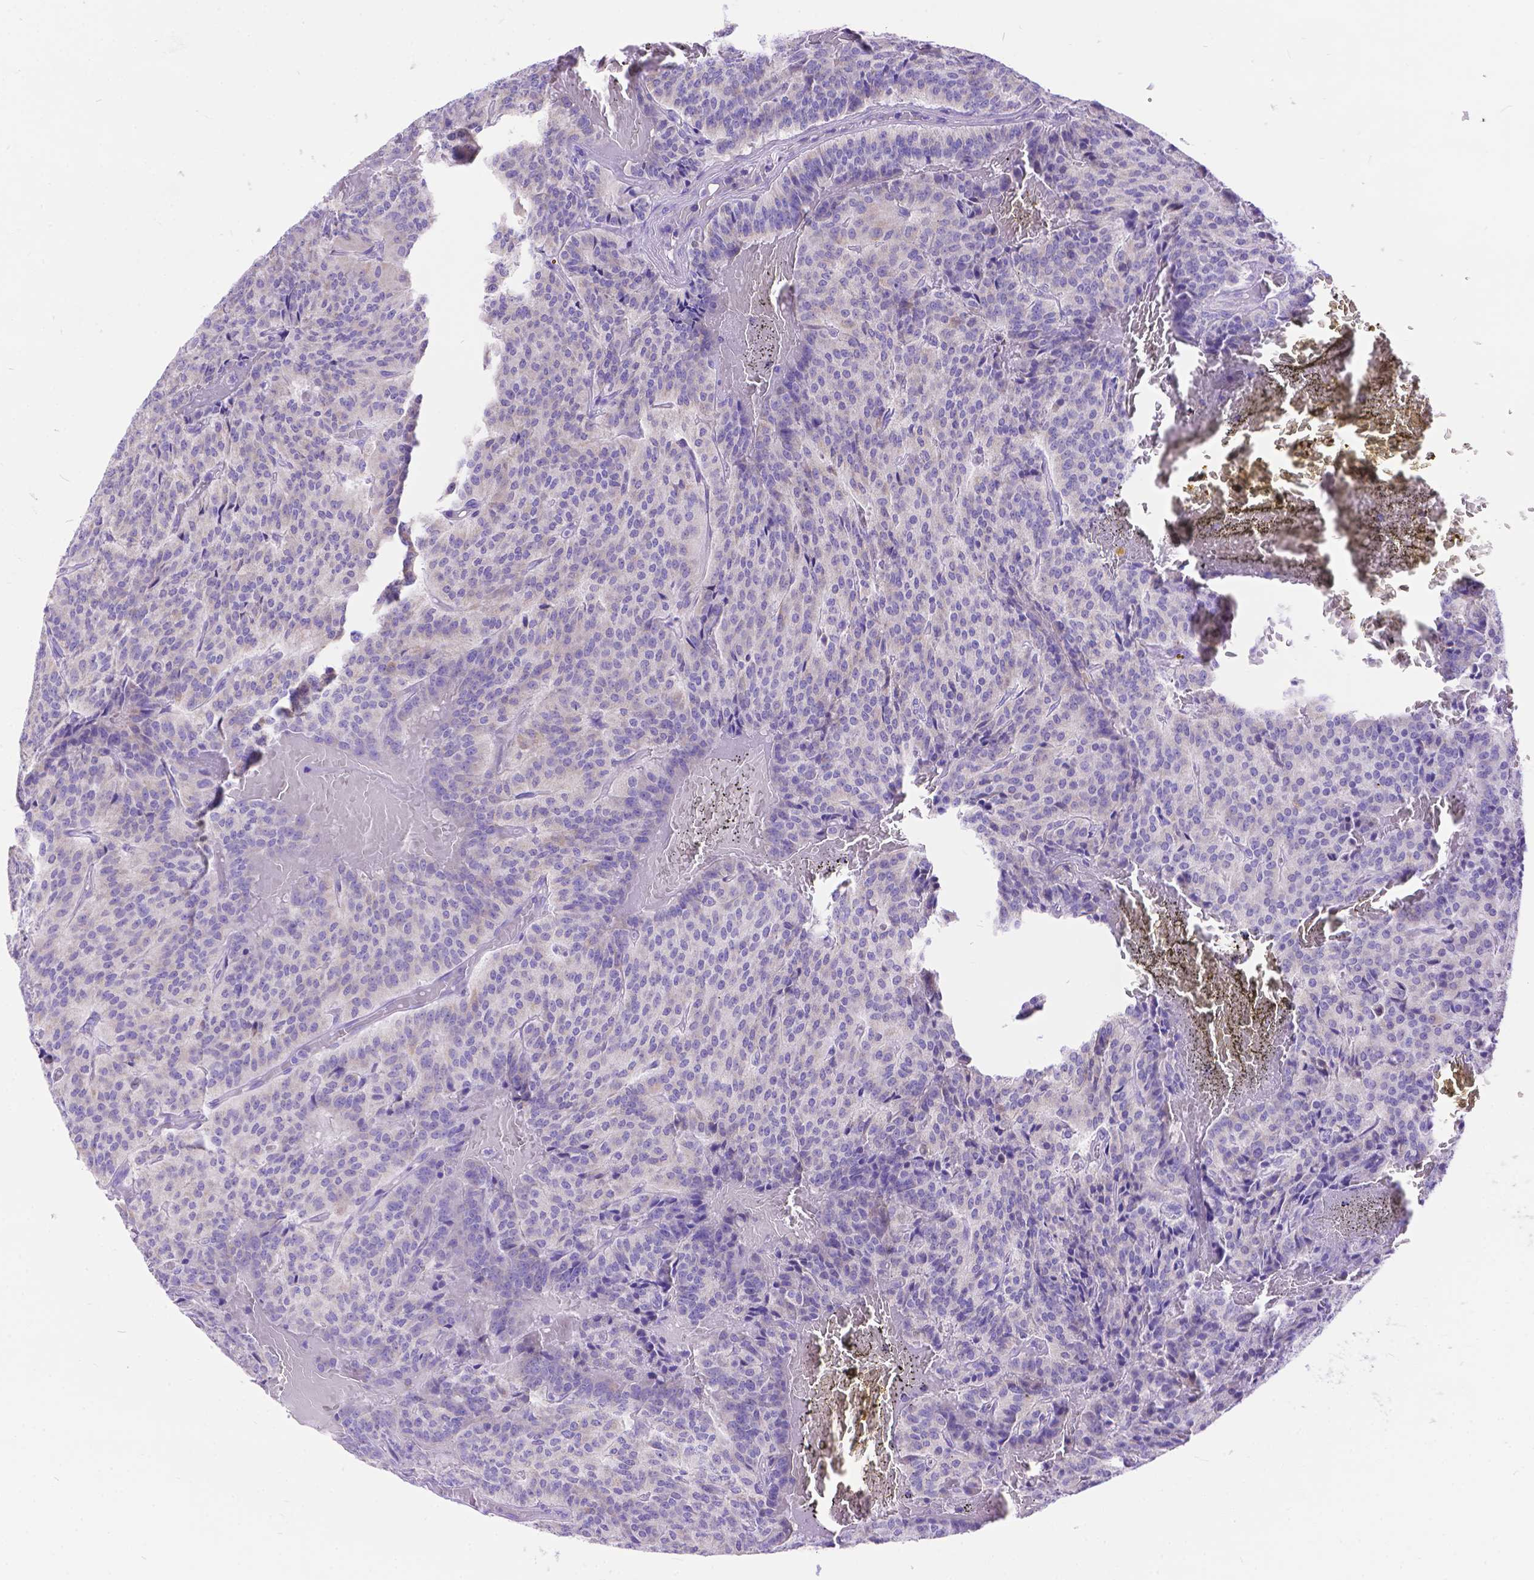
{"staining": {"intensity": "negative", "quantity": "none", "location": "none"}, "tissue": "carcinoid", "cell_type": "Tumor cells", "image_type": "cancer", "snomed": [{"axis": "morphology", "description": "Carcinoid, malignant, NOS"}, {"axis": "topography", "description": "Lung"}], "caption": "A high-resolution photomicrograph shows immunohistochemistry (IHC) staining of carcinoid, which exhibits no significant positivity in tumor cells. The staining was performed using DAB to visualize the protein expression in brown, while the nuclei were stained in blue with hematoxylin (Magnification: 20x).", "gene": "DHRS2", "patient": {"sex": "male", "age": 70}}